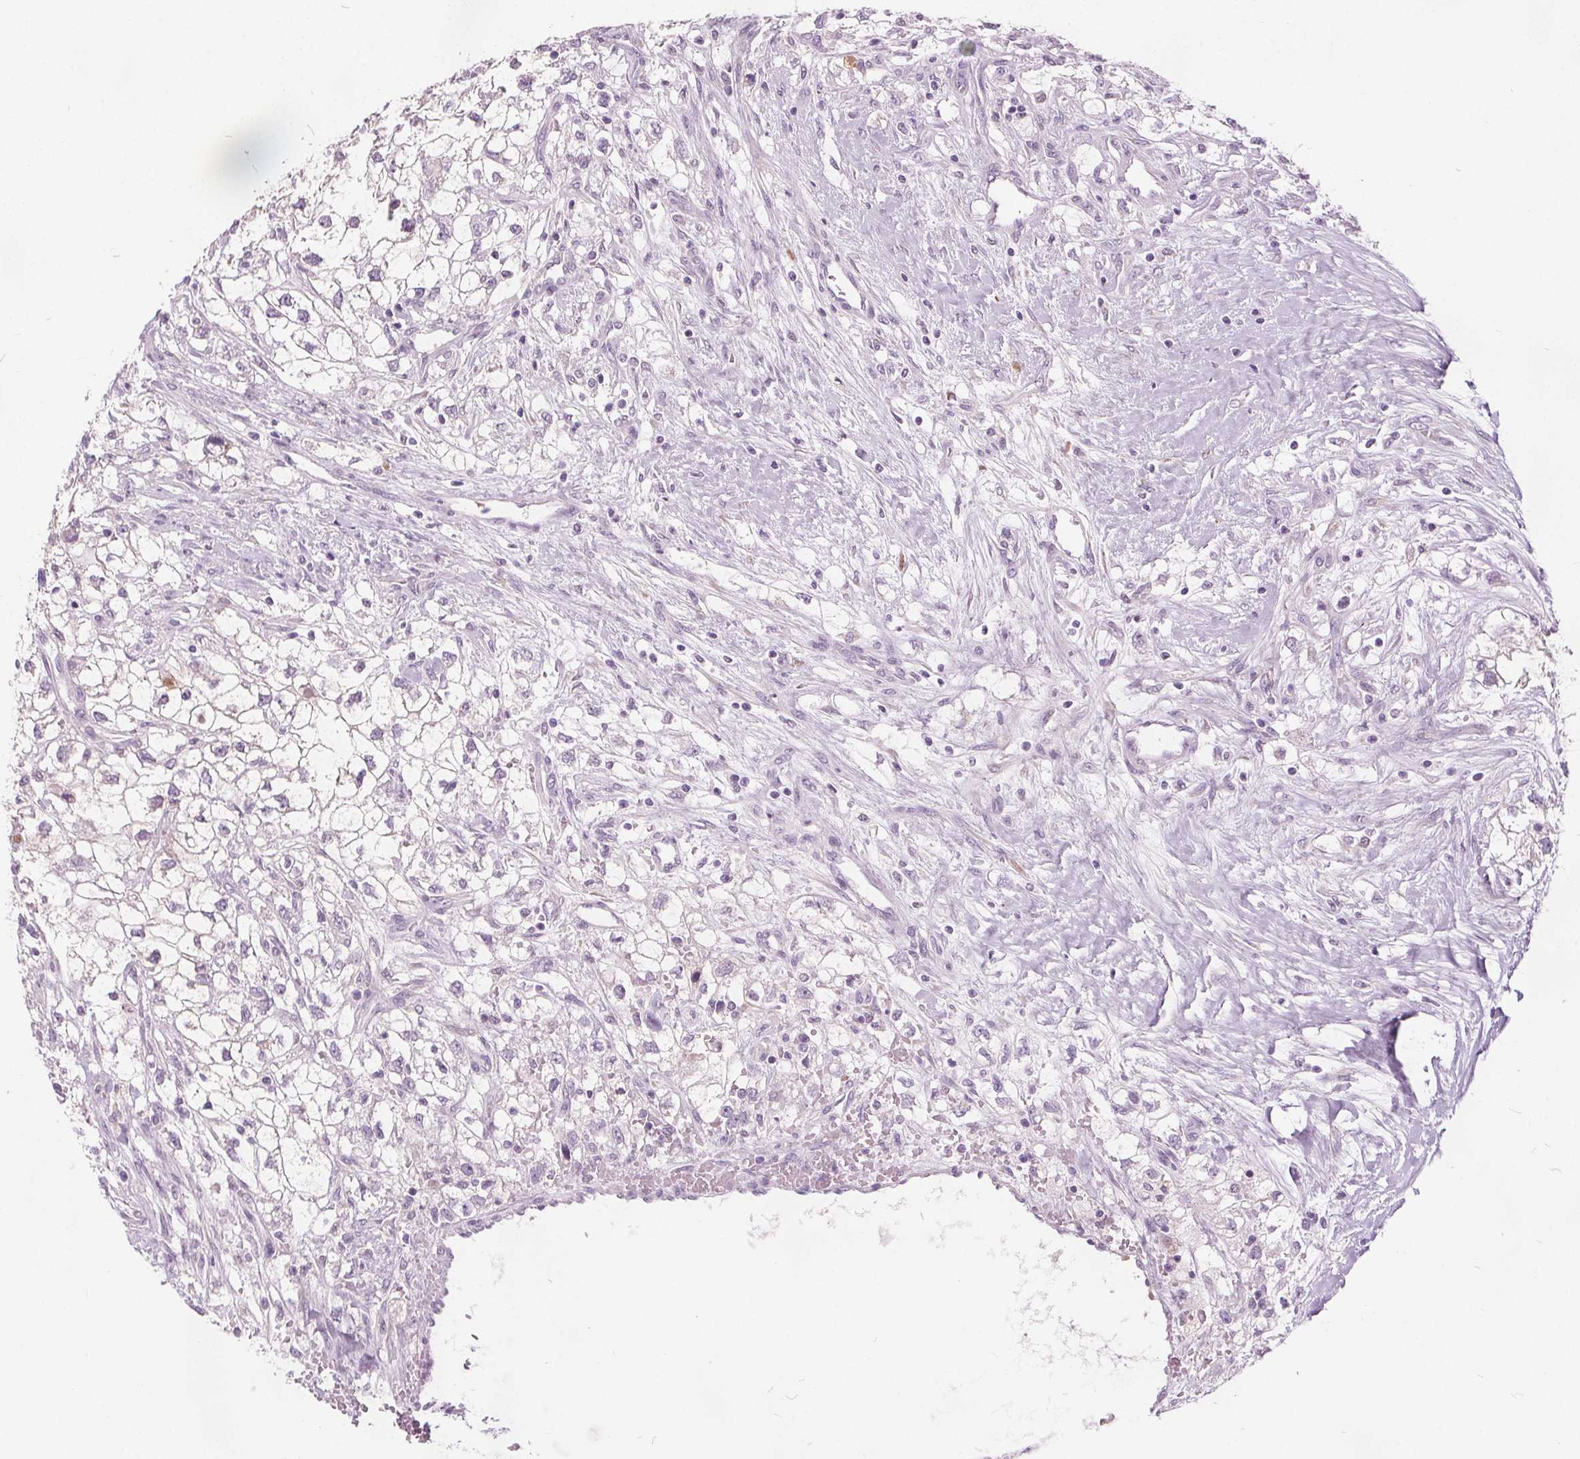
{"staining": {"intensity": "negative", "quantity": "none", "location": "none"}, "tissue": "renal cancer", "cell_type": "Tumor cells", "image_type": "cancer", "snomed": [{"axis": "morphology", "description": "Adenocarcinoma, NOS"}, {"axis": "topography", "description": "Kidney"}], "caption": "A micrograph of renal cancer stained for a protein shows no brown staining in tumor cells.", "gene": "ACOX2", "patient": {"sex": "male", "age": 59}}